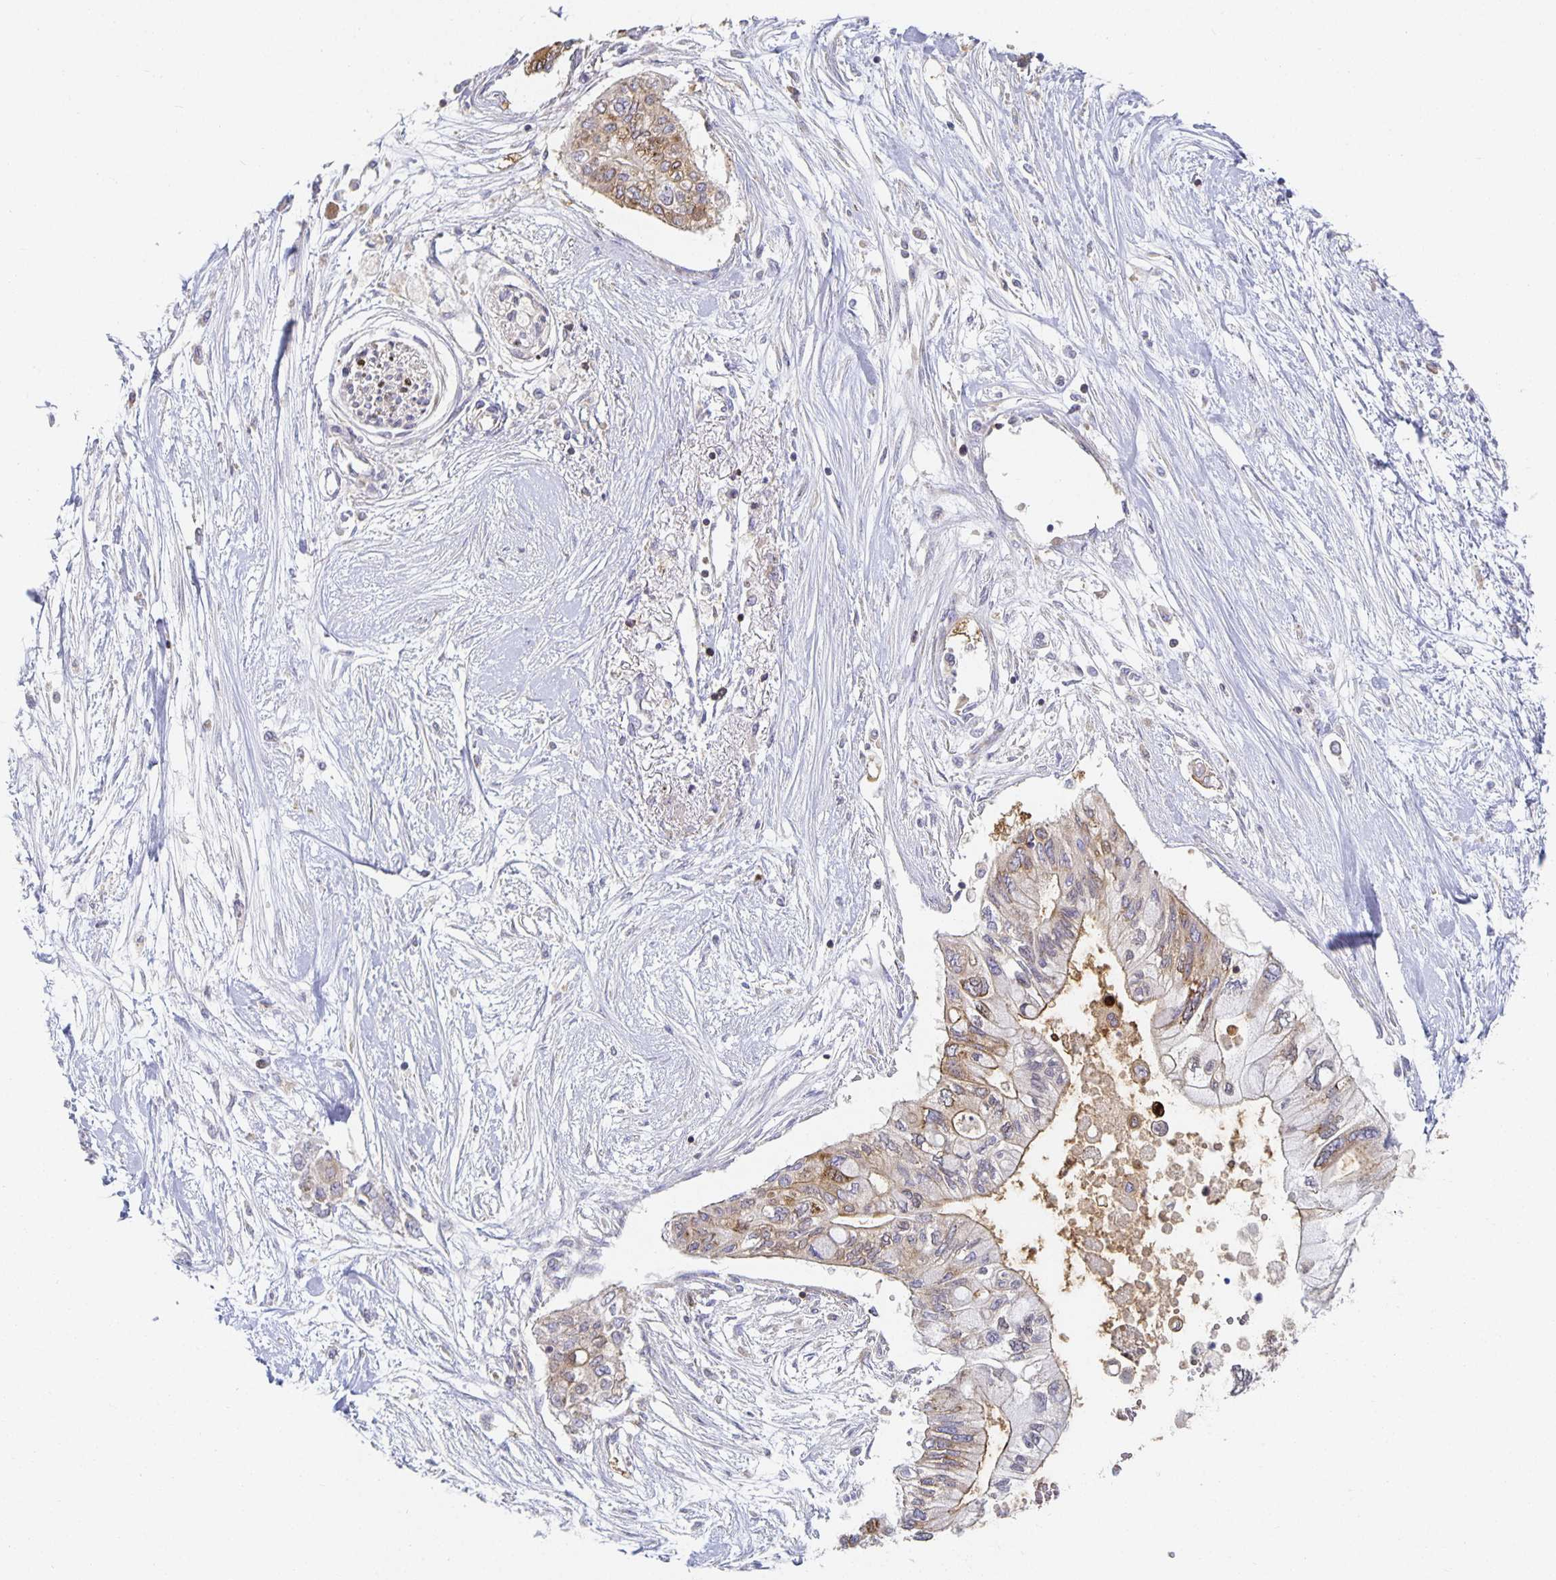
{"staining": {"intensity": "weak", "quantity": "25%-75%", "location": "cytoplasmic/membranous"}, "tissue": "pancreatic cancer", "cell_type": "Tumor cells", "image_type": "cancer", "snomed": [{"axis": "morphology", "description": "Adenocarcinoma, NOS"}, {"axis": "topography", "description": "Pancreas"}], "caption": "Immunohistochemical staining of adenocarcinoma (pancreatic) reveals low levels of weak cytoplasmic/membranous protein staining in about 25%-75% of tumor cells. The staining was performed using DAB, with brown indicating positive protein expression. Nuclei are stained blue with hematoxylin.", "gene": "NOMO1", "patient": {"sex": "female", "age": 77}}